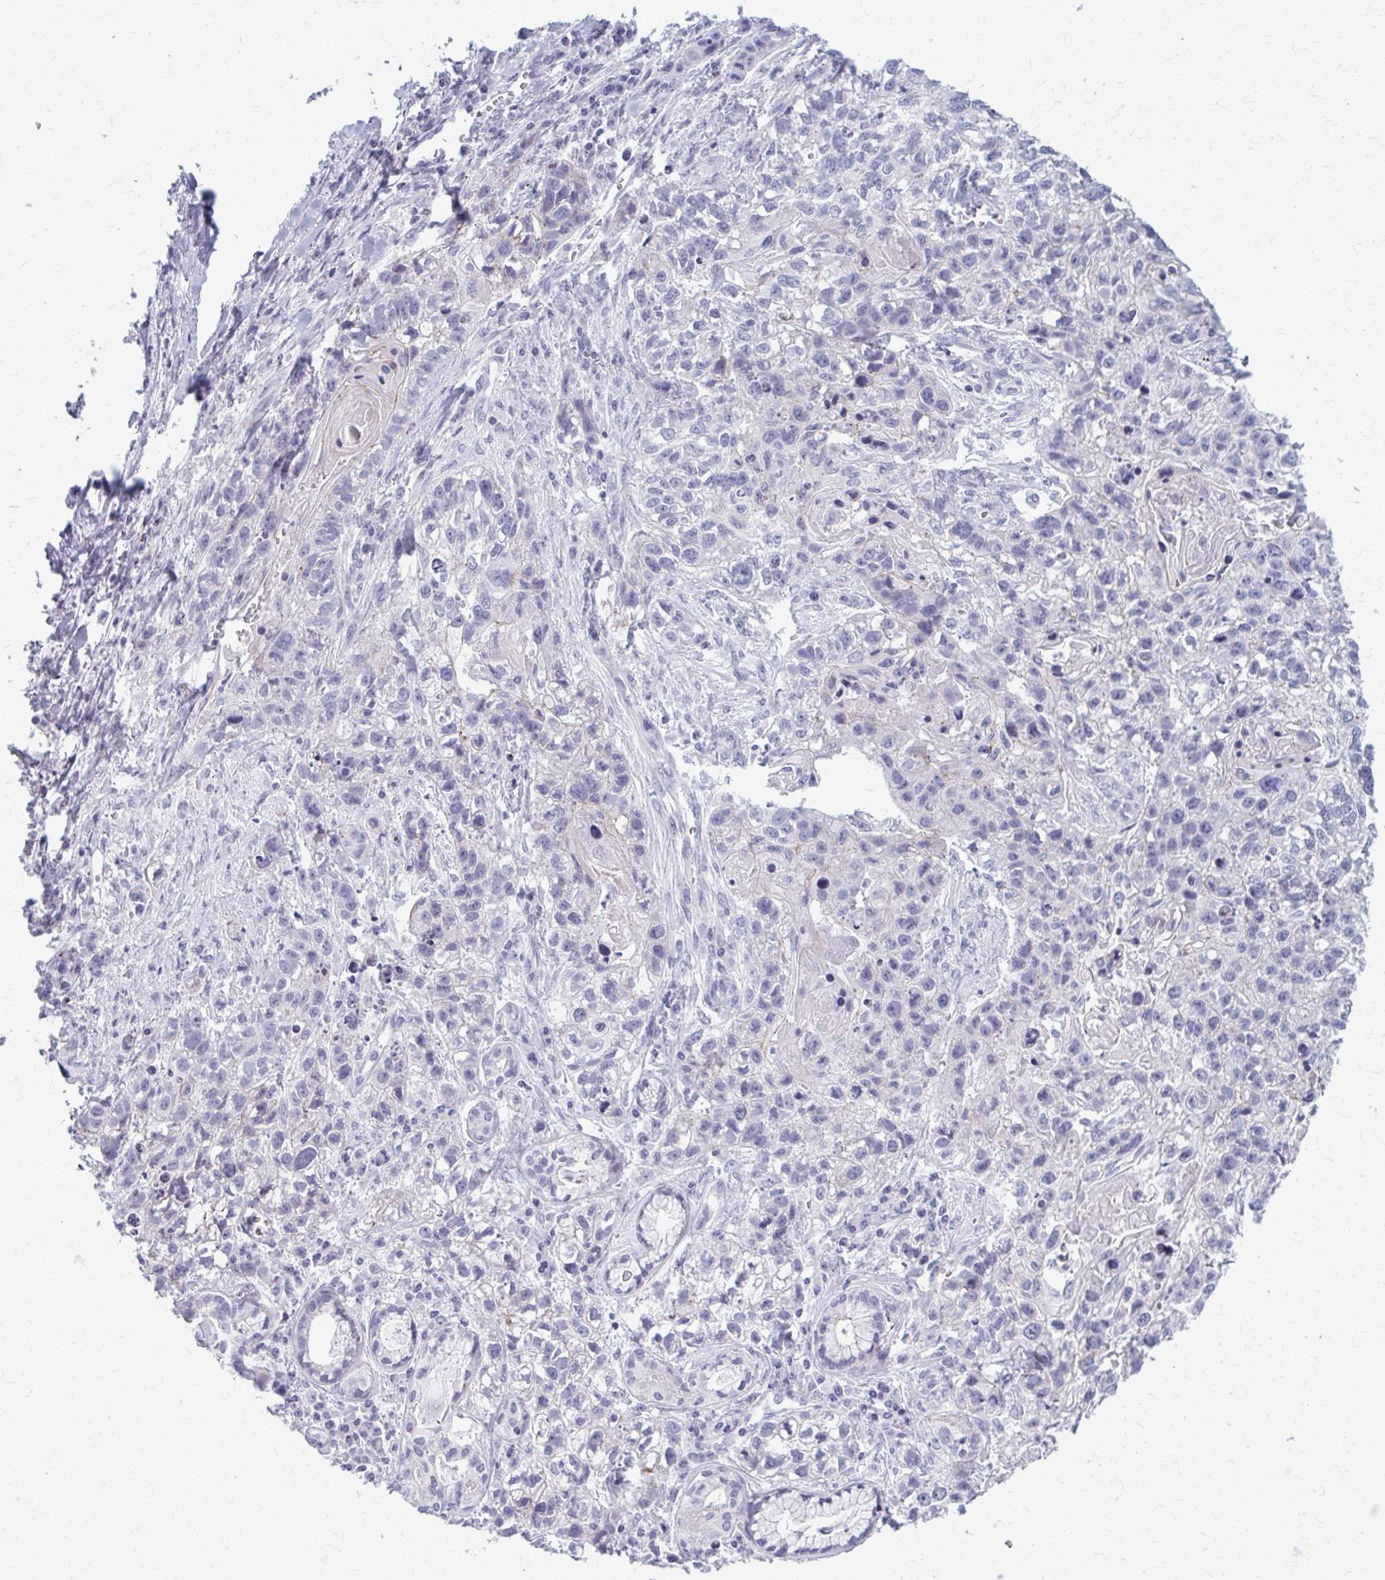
{"staining": {"intensity": "negative", "quantity": "none", "location": "none"}, "tissue": "lung cancer", "cell_type": "Tumor cells", "image_type": "cancer", "snomed": [{"axis": "morphology", "description": "Squamous cell carcinoma, NOS"}, {"axis": "topography", "description": "Lung"}], "caption": "This is an immunohistochemistry (IHC) micrograph of lung cancer (squamous cell carcinoma). There is no staining in tumor cells.", "gene": "PEDS1", "patient": {"sex": "male", "age": 74}}